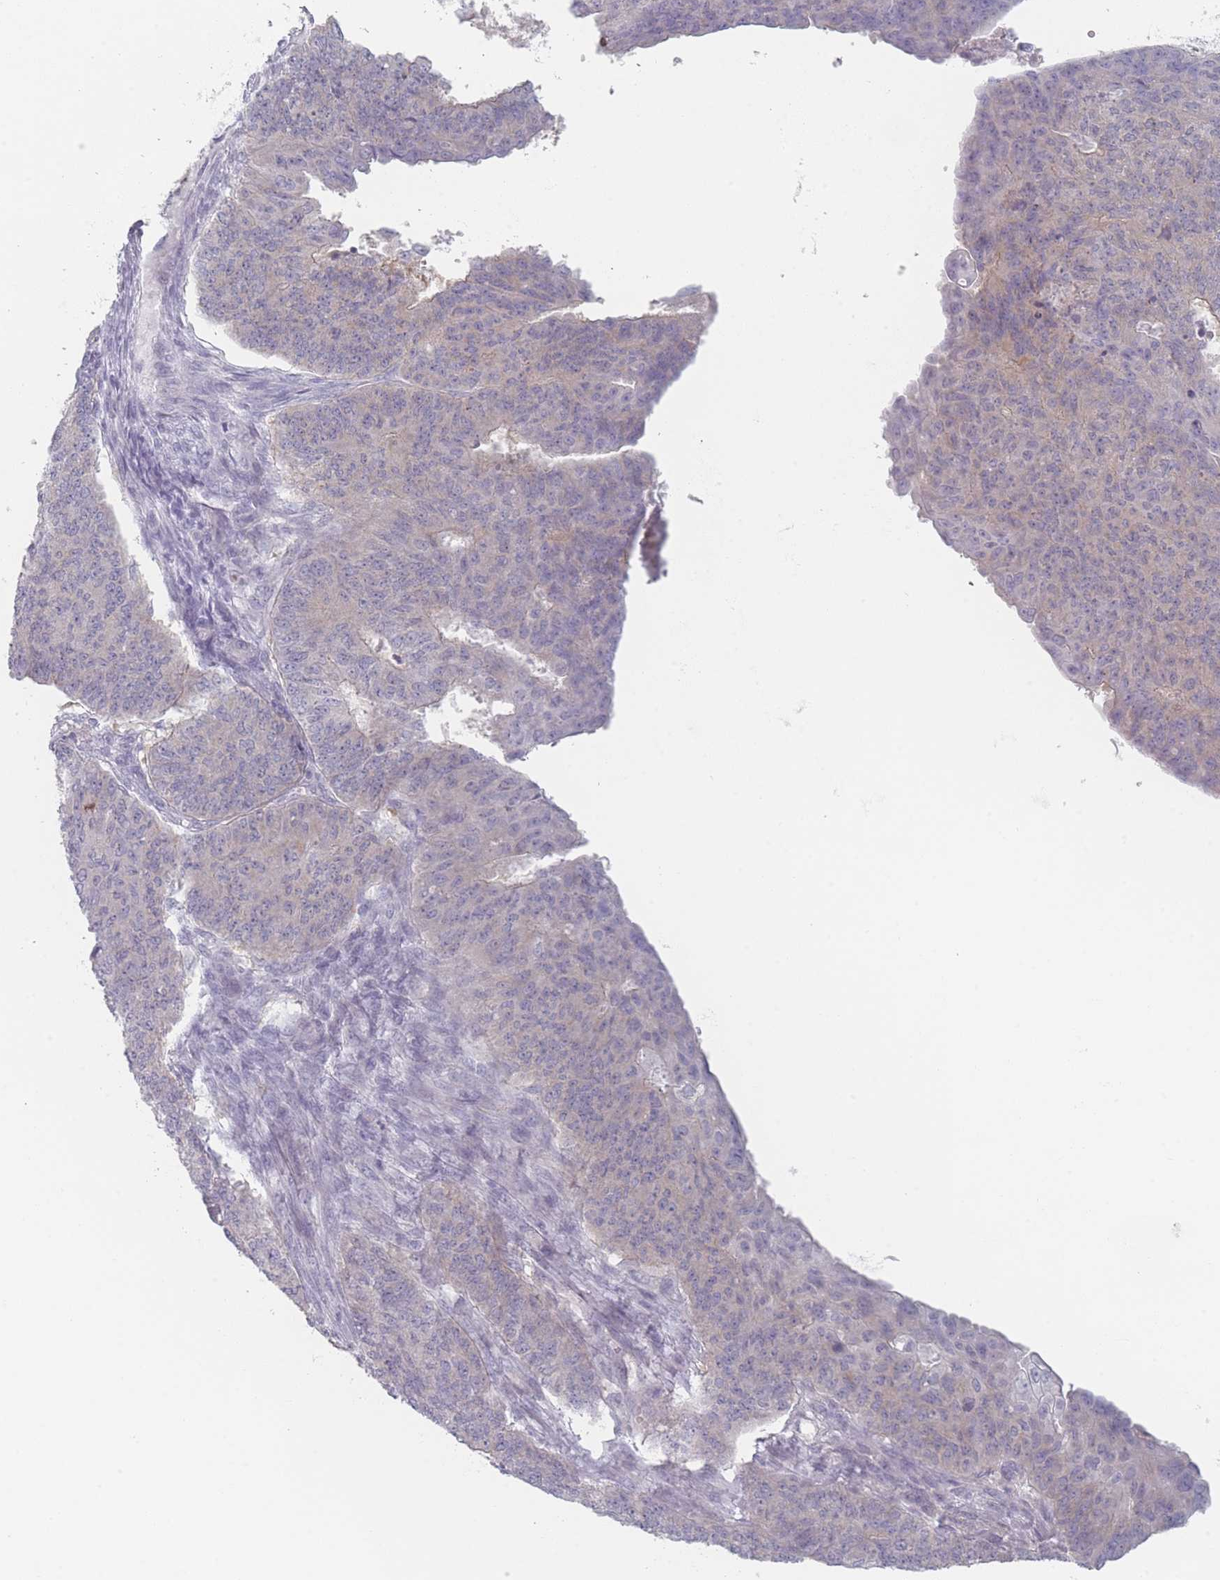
{"staining": {"intensity": "weak", "quantity": "25%-75%", "location": "cytoplasmic/membranous"}, "tissue": "endometrial cancer", "cell_type": "Tumor cells", "image_type": "cancer", "snomed": [{"axis": "morphology", "description": "Adenocarcinoma, NOS"}, {"axis": "topography", "description": "Endometrium"}], "caption": "A photomicrograph showing weak cytoplasmic/membranous staining in about 25%-75% of tumor cells in endometrial cancer, as visualized by brown immunohistochemical staining.", "gene": "RNF4", "patient": {"sex": "female", "age": 32}}